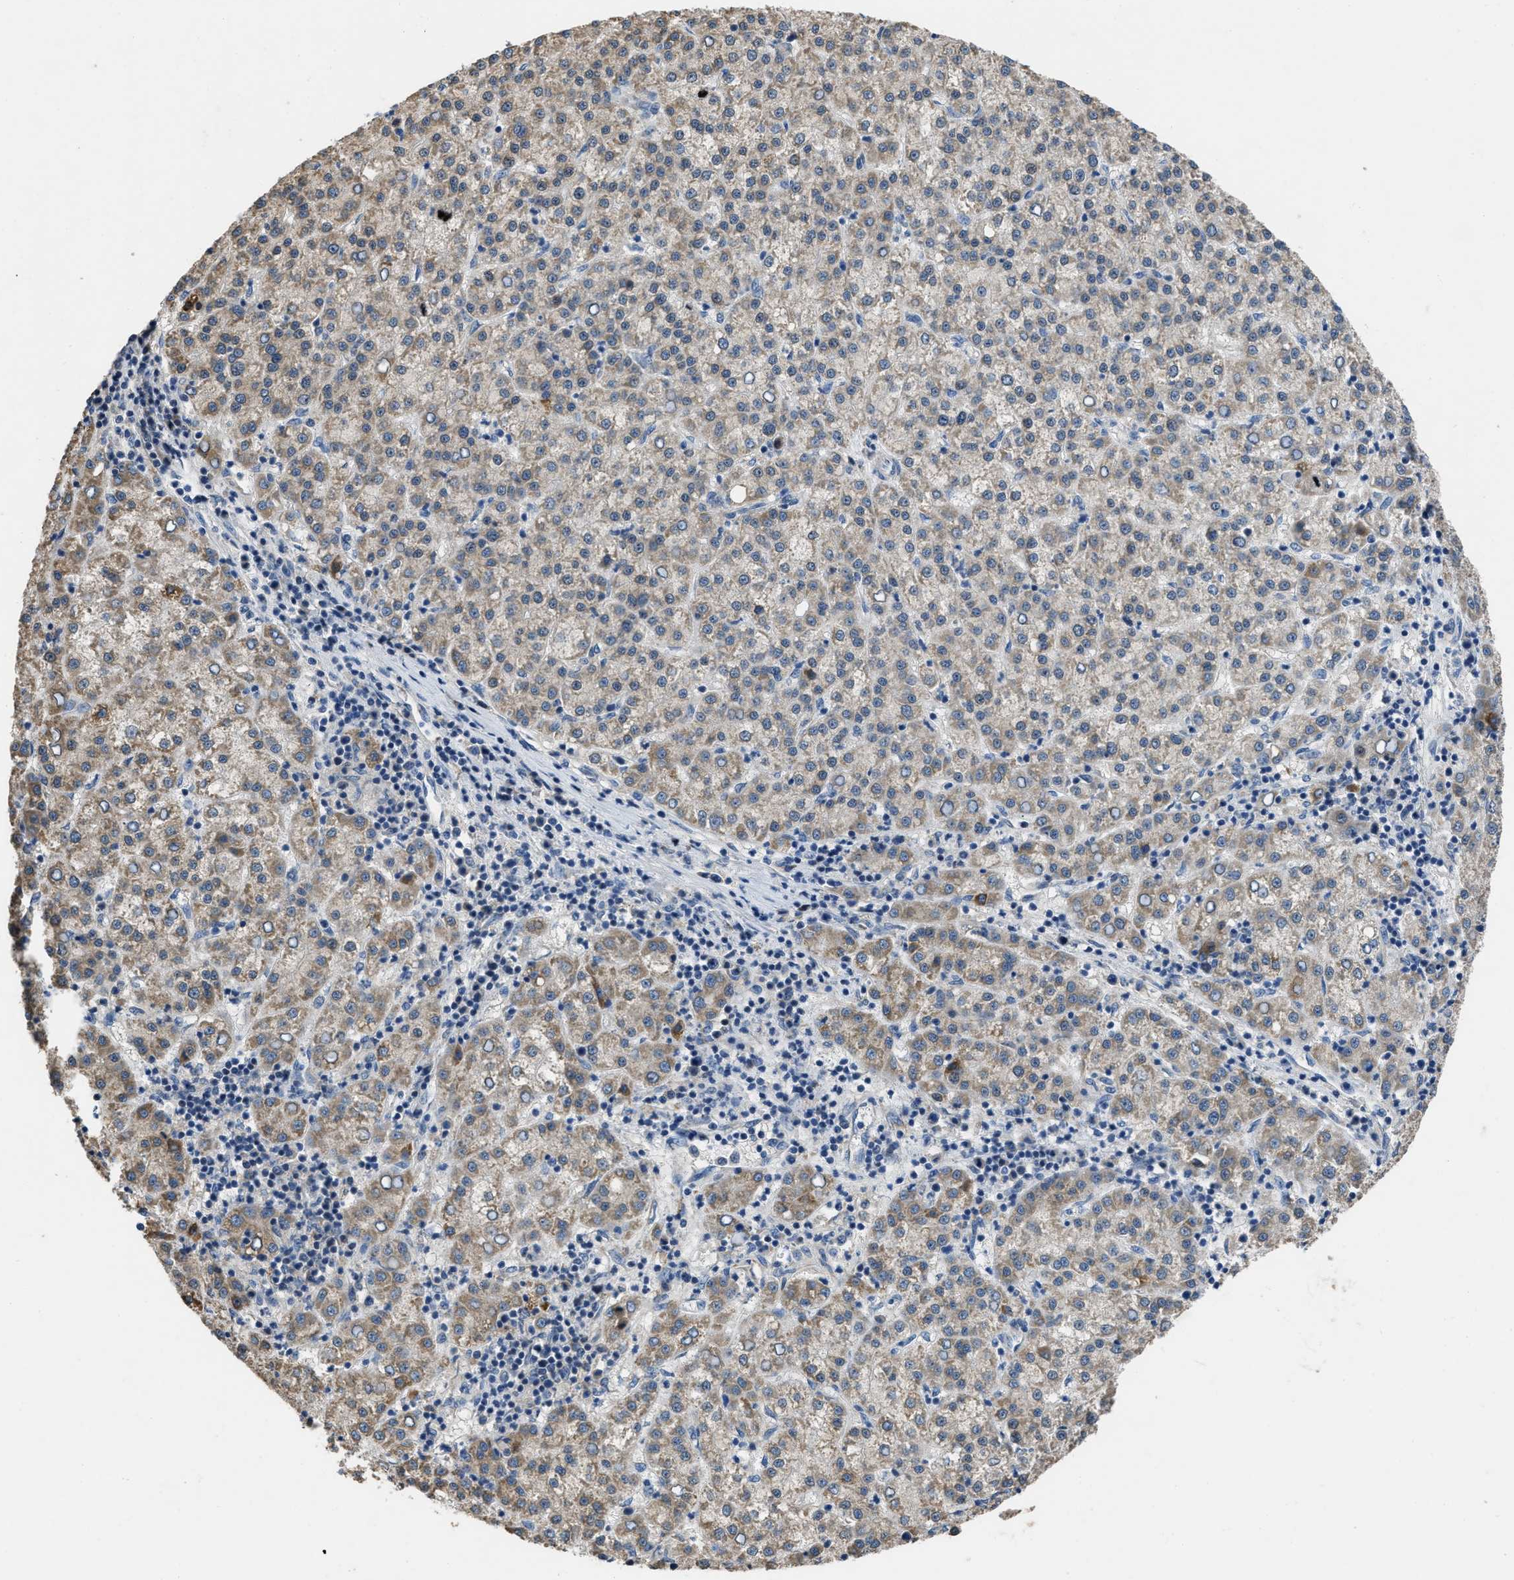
{"staining": {"intensity": "weak", "quantity": ">75%", "location": "cytoplasmic/membranous"}, "tissue": "liver cancer", "cell_type": "Tumor cells", "image_type": "cancer", "snomed": [{"axis": "morphology", "description": "Carcinoma, Hepatocellular, NOS"}, {"axis": "topography", "description": "Liver"}], "caption": "IHC photomicrograph of neoplastic tissue: liver cancer (hepatocellular carcinoma) stained using IHC exhibits low levels of weak protein expression localized specifically in the cytoplasmic/membranous of tumor cells, appearing as a cytoplasmic/membranous brown color.", "gene": "TMEM150A", "patient": {"sex": "female", "age": 58}}